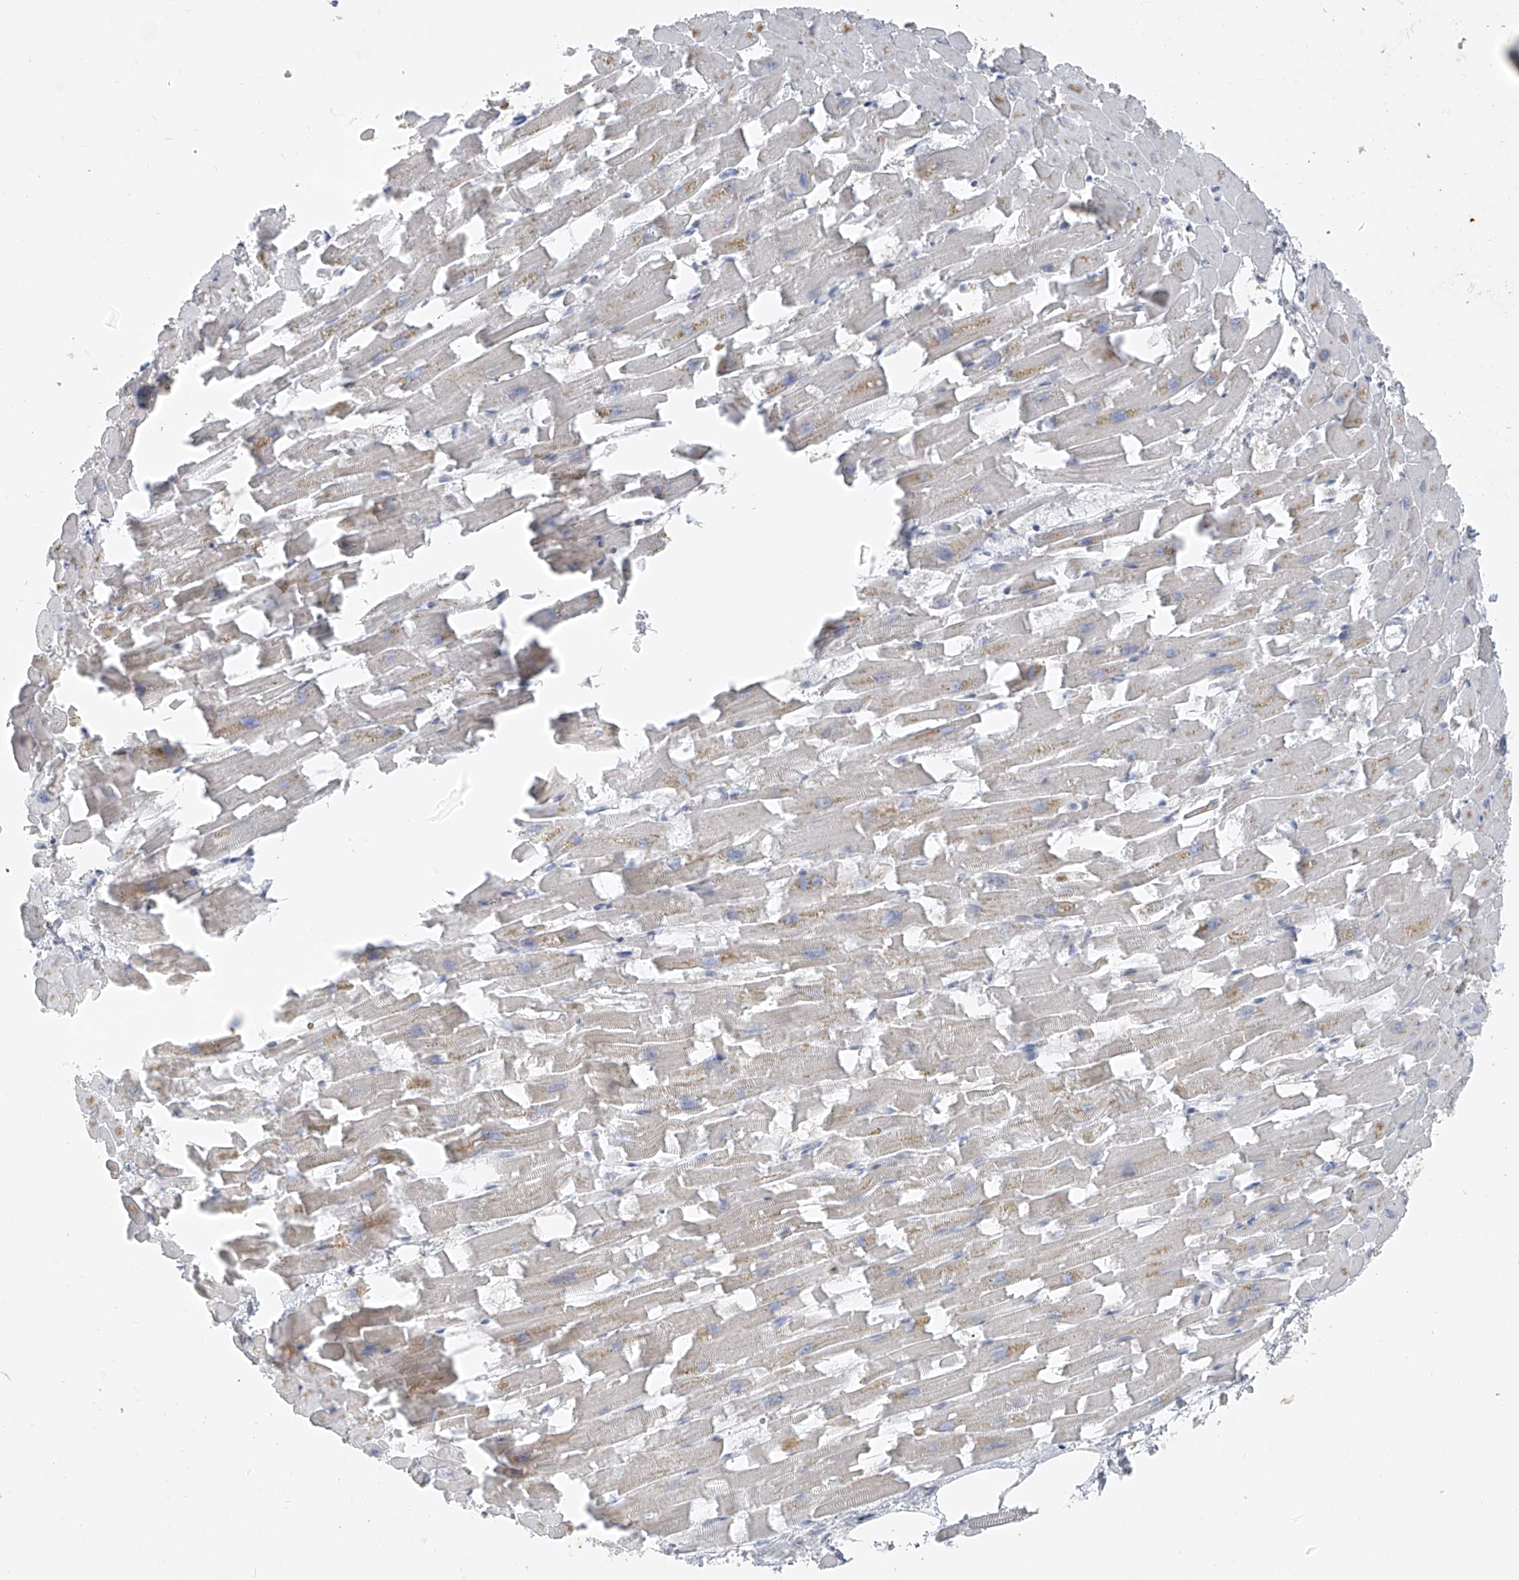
{"staining": {"intensity": "weak", "quantity": "<25%", "location": "cytoplasmic/membranous"}, "tissue": "heart muscle", "cell_type": "Cardiomyocytes", "image_type": "normal", "snomed": [{"axis": "morphology", "description": "Normal tissue, NOS"}, {"axis": "topography", "description": "Heart"}], "caption": "DAB immunohistochemical staining of normal heart muscle shows no significant expression in cardiomyocytes. (DAB immunohistochemistry with hematoxylin counter stain).", "gene": "DYRK1B", "patient": {"sex": "female", "age": 64}}